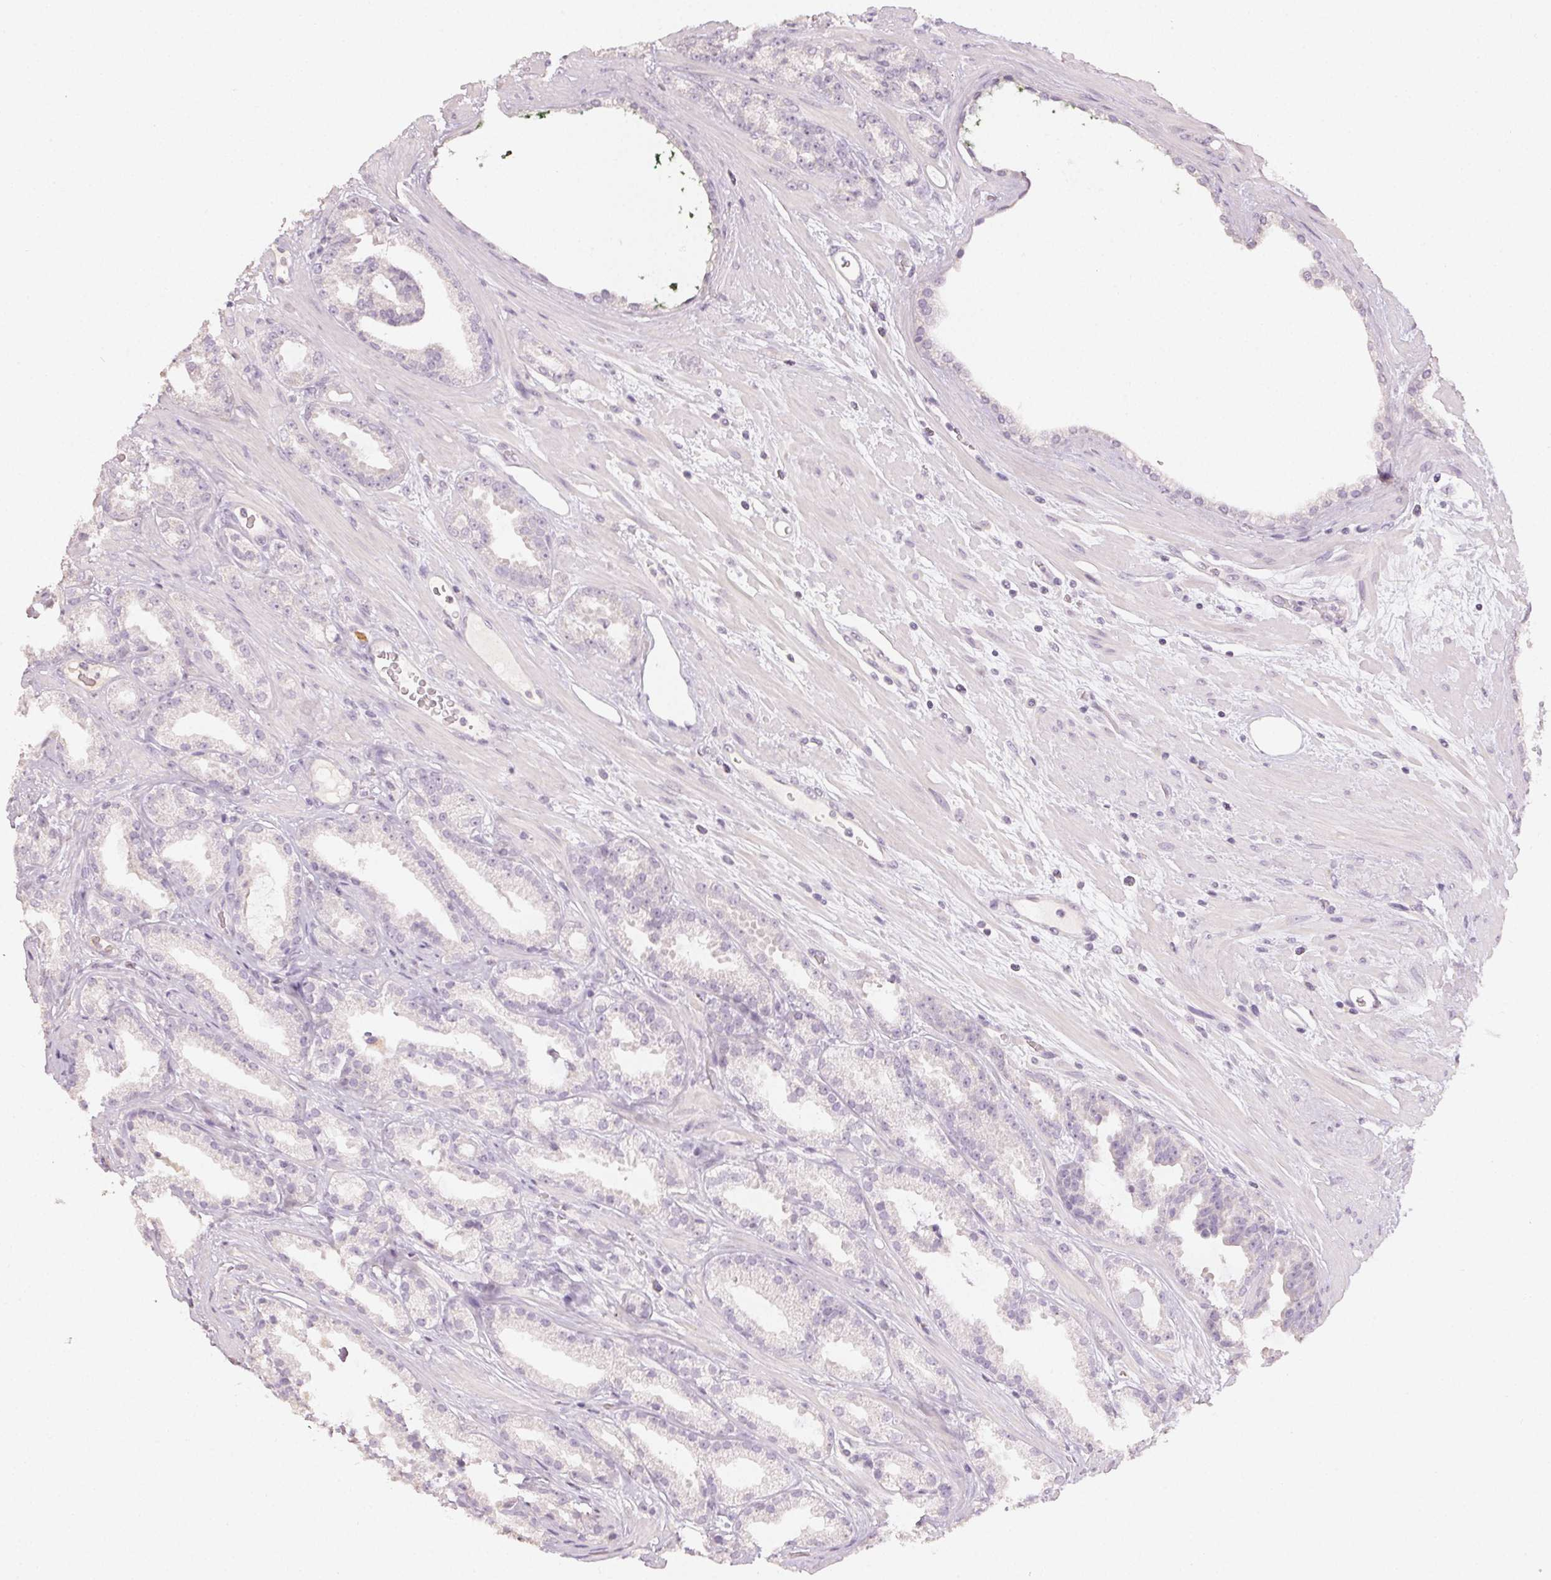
{"staining": {"intensity": "negative", "quantity": "none", "location": "none"}, "tissue": "prostate cancer", "cell_type": "Tumor cells", "image_type": "cancer", "snomed": [{"axis": "morphology", "description": "Adenocarcinoma, Low grade"}, {"axis": "topography", "description": "Prostate"}], "caption": "This is an IHC photomicrograph of human low-grade adenocarcinoma (prostate). There is no expression in tumor cells.", "gene": "LVRN", "patient": {"sex": "male", "age": 61}}